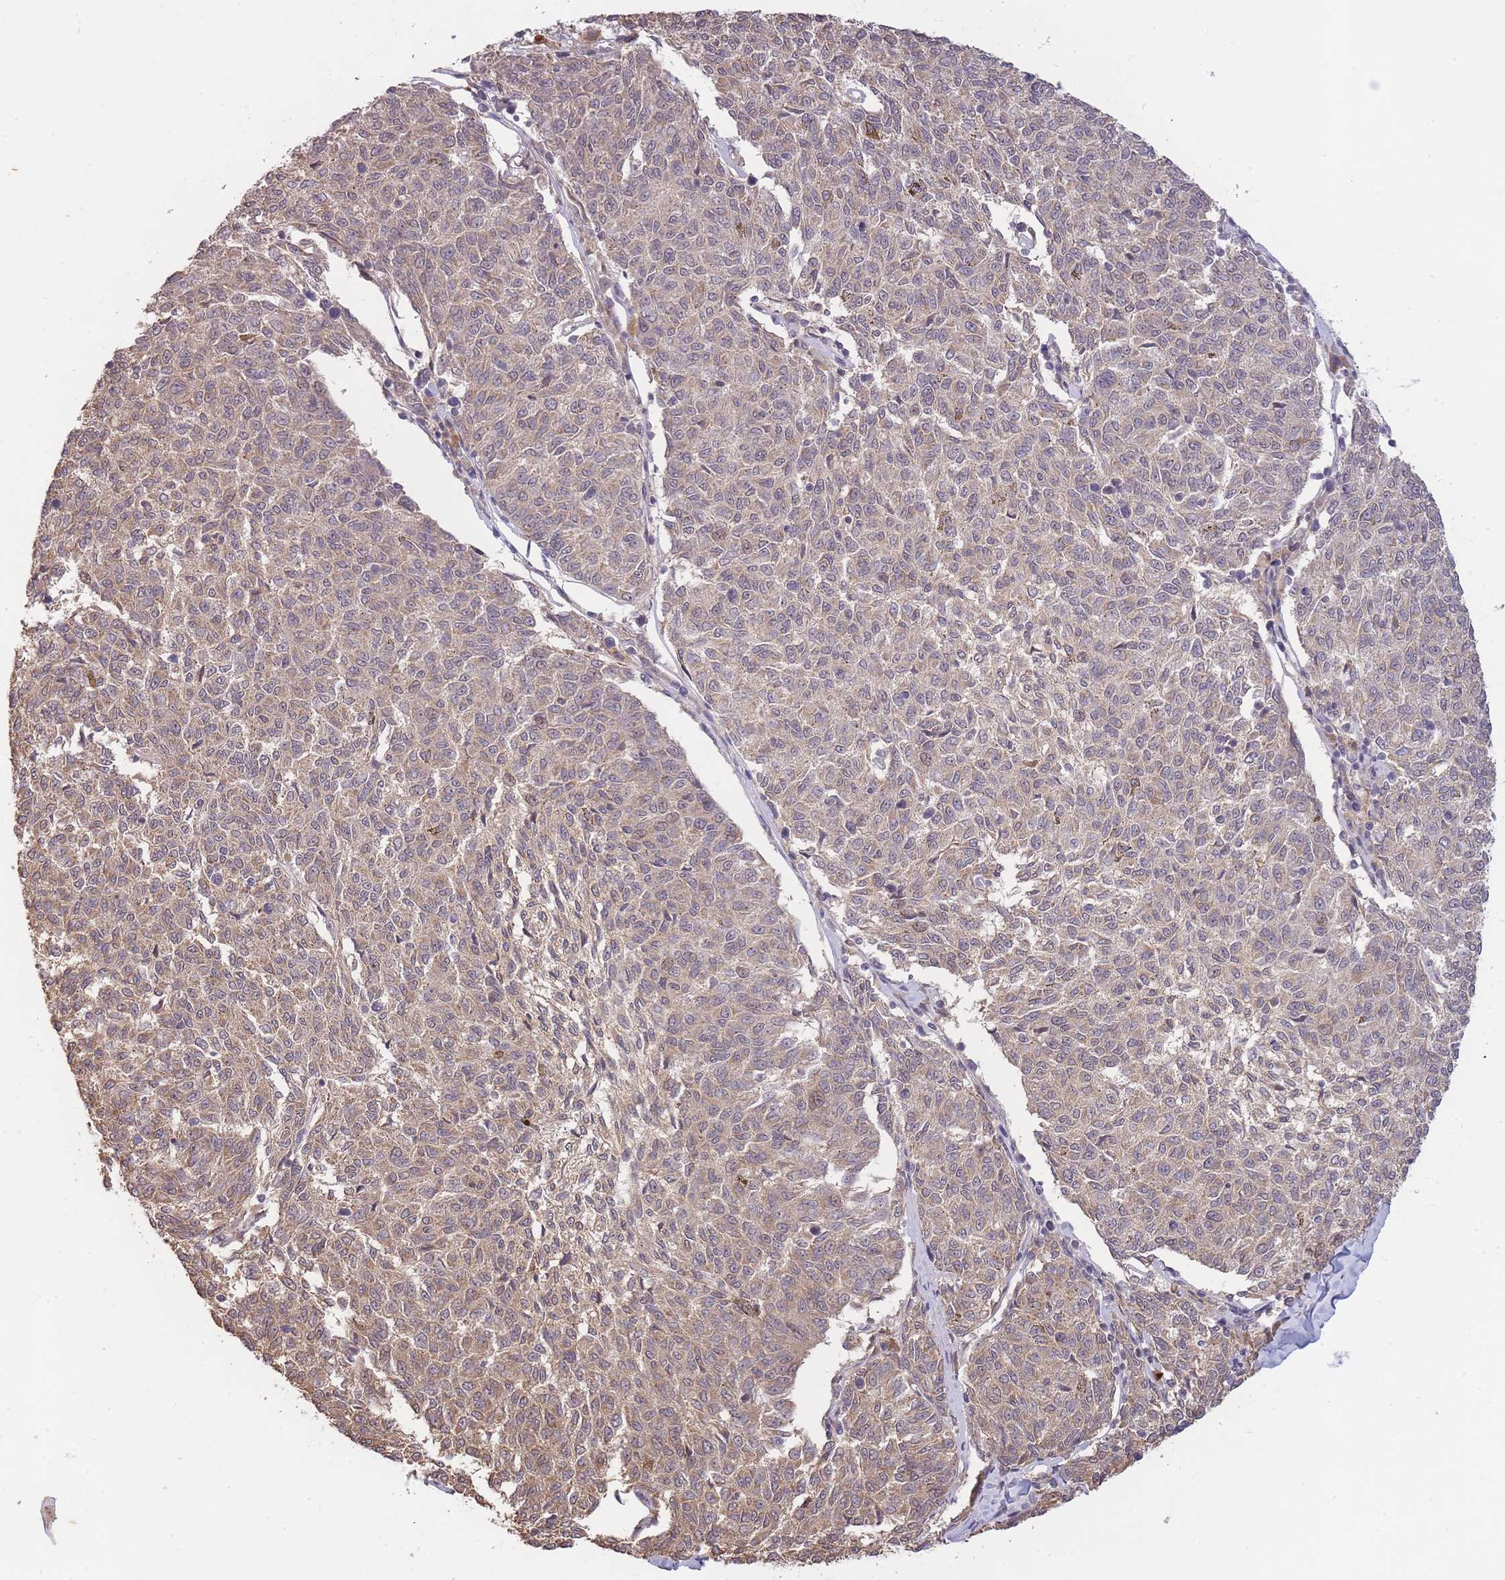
{"staining": {"intensity": "weak", "quantity": "25%-75%", "location": "cytoplasmic/membranous,nuclear"}, "tissue": "melanoma", "cell_type": "Tumor cells", "image_type": "cancer", "snomed": [{"axis": "morphology", "description": "Malignant melanoma, NOS"}, {"axis": "topography", "description": "Skin"}], "caption": "Human melanoma stained with a brown dye shows weak cytoplasmic/membranous and nuclear positive expression in about 25%-75% of tumor cells.", "gene": "SMC6", "patient": {"sex": "female", "age": 72}}